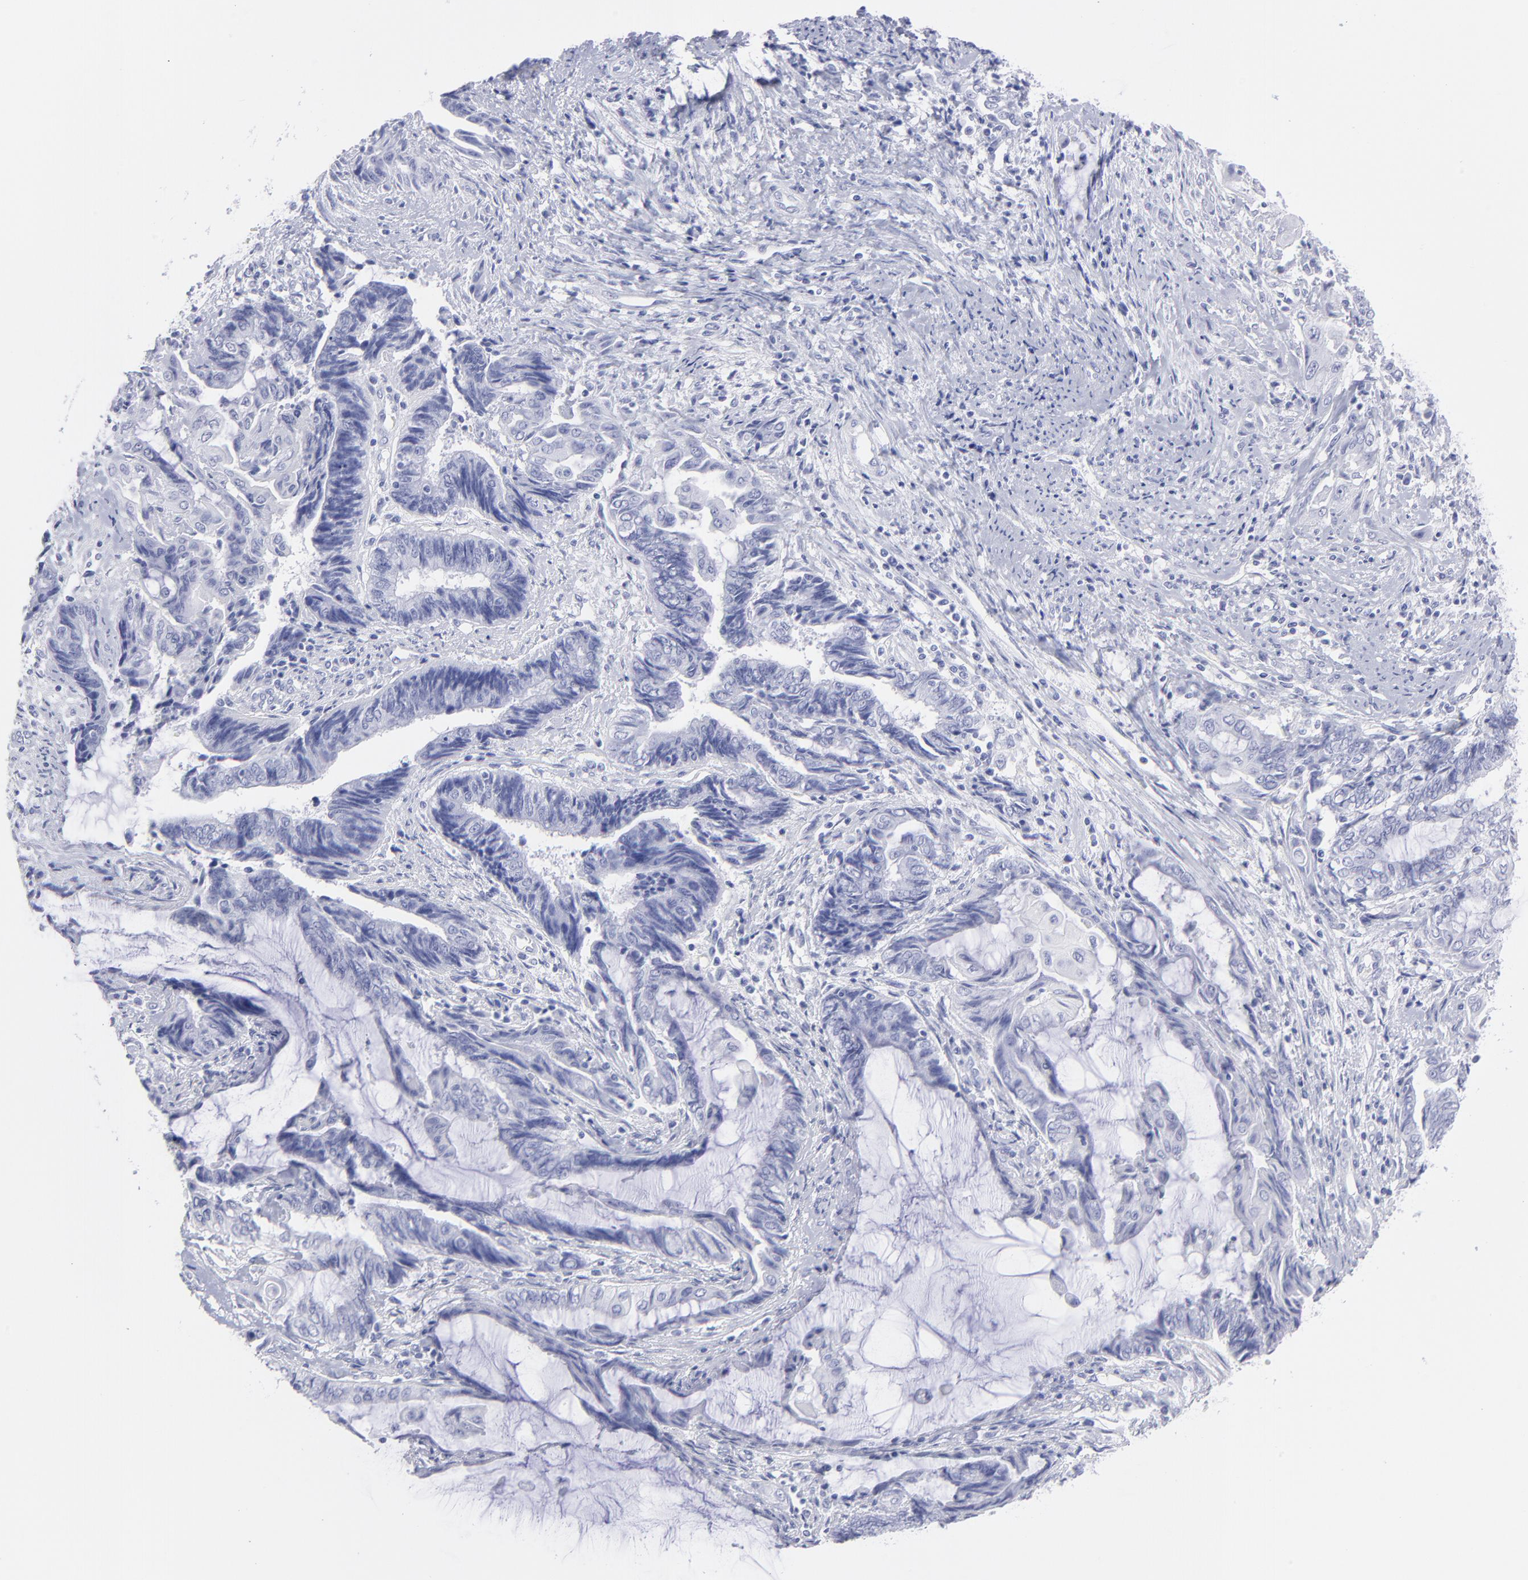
{"staining": {"intensity": "negative", "quantity": "none", "location": "none"}, "tissue": "endometrial cancer", "cell_type": "Tumor cells", "image_type": "cancer", "snomed": [{"axis": "morphology", "description": "Adenocarcinoma, NOS"}, {"axis": "topography", "description": "Uterus"}, {"axis": "topography", "description": "Endometrium"}], "caption": "Adenocarcinoma (endometrial) was stained to show a protein in brown. There is no significant staining in tumor cells. (DAB (3,3'-diaminobenzidine) IHC, high magnification).", "gene": "F13B", "patient": {"sex": "female", "age": 70}}